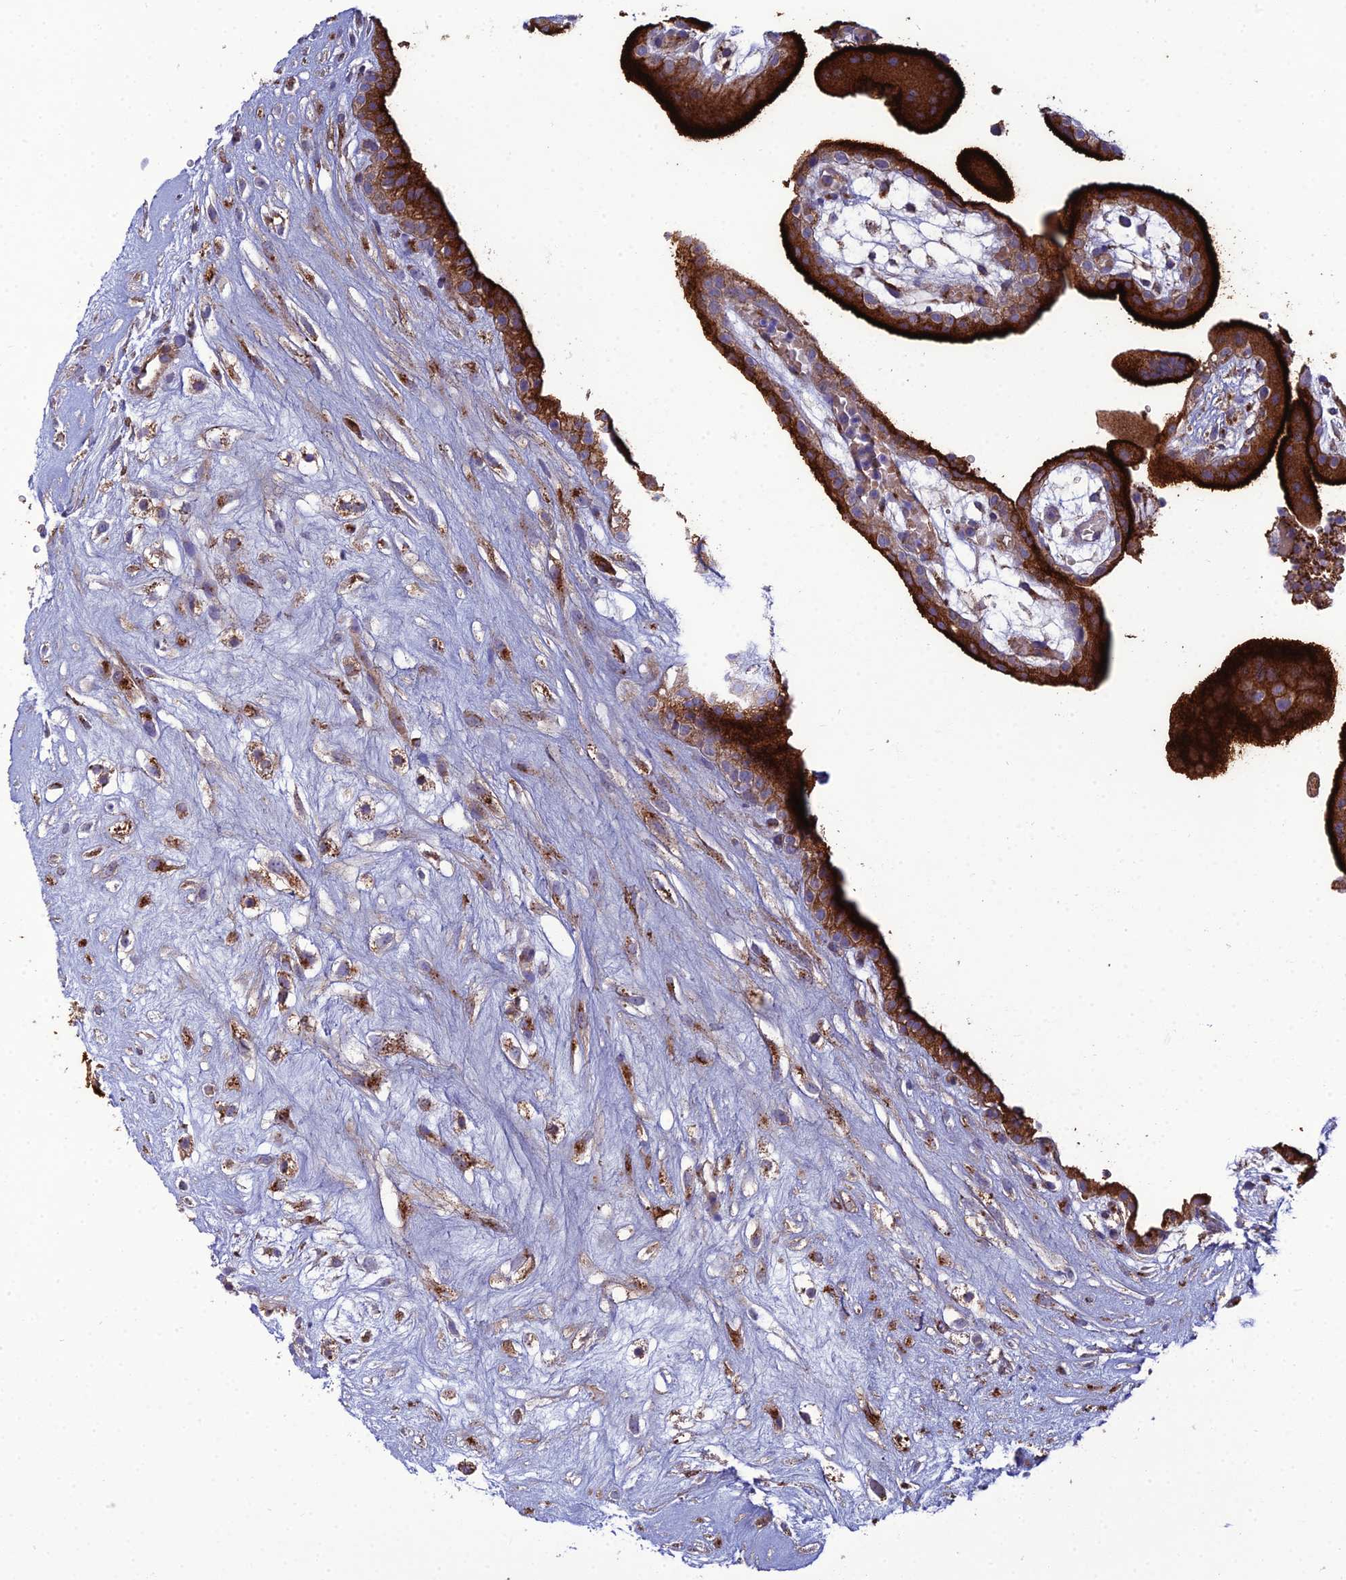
{"staining": {"intensity": "moderate", "quantity": ">75%", "location": "cytoplasmic/membranous"}, "tissue": "placenta", "cell_type": "Decidual cells", "image_type": "normal", "snomed": [{"axis": "morphology", "description": "Normal tissue, NOS"}, {"axis": "topography", "description": "Placenta"}], "caption": "Protein staining displays moderate cytoplasmic/membranous expression in about >75% of decidual cells in unremarkable placenta.", "gene": "LNPEP", "patient": {"sex": "female", "age": 18}}